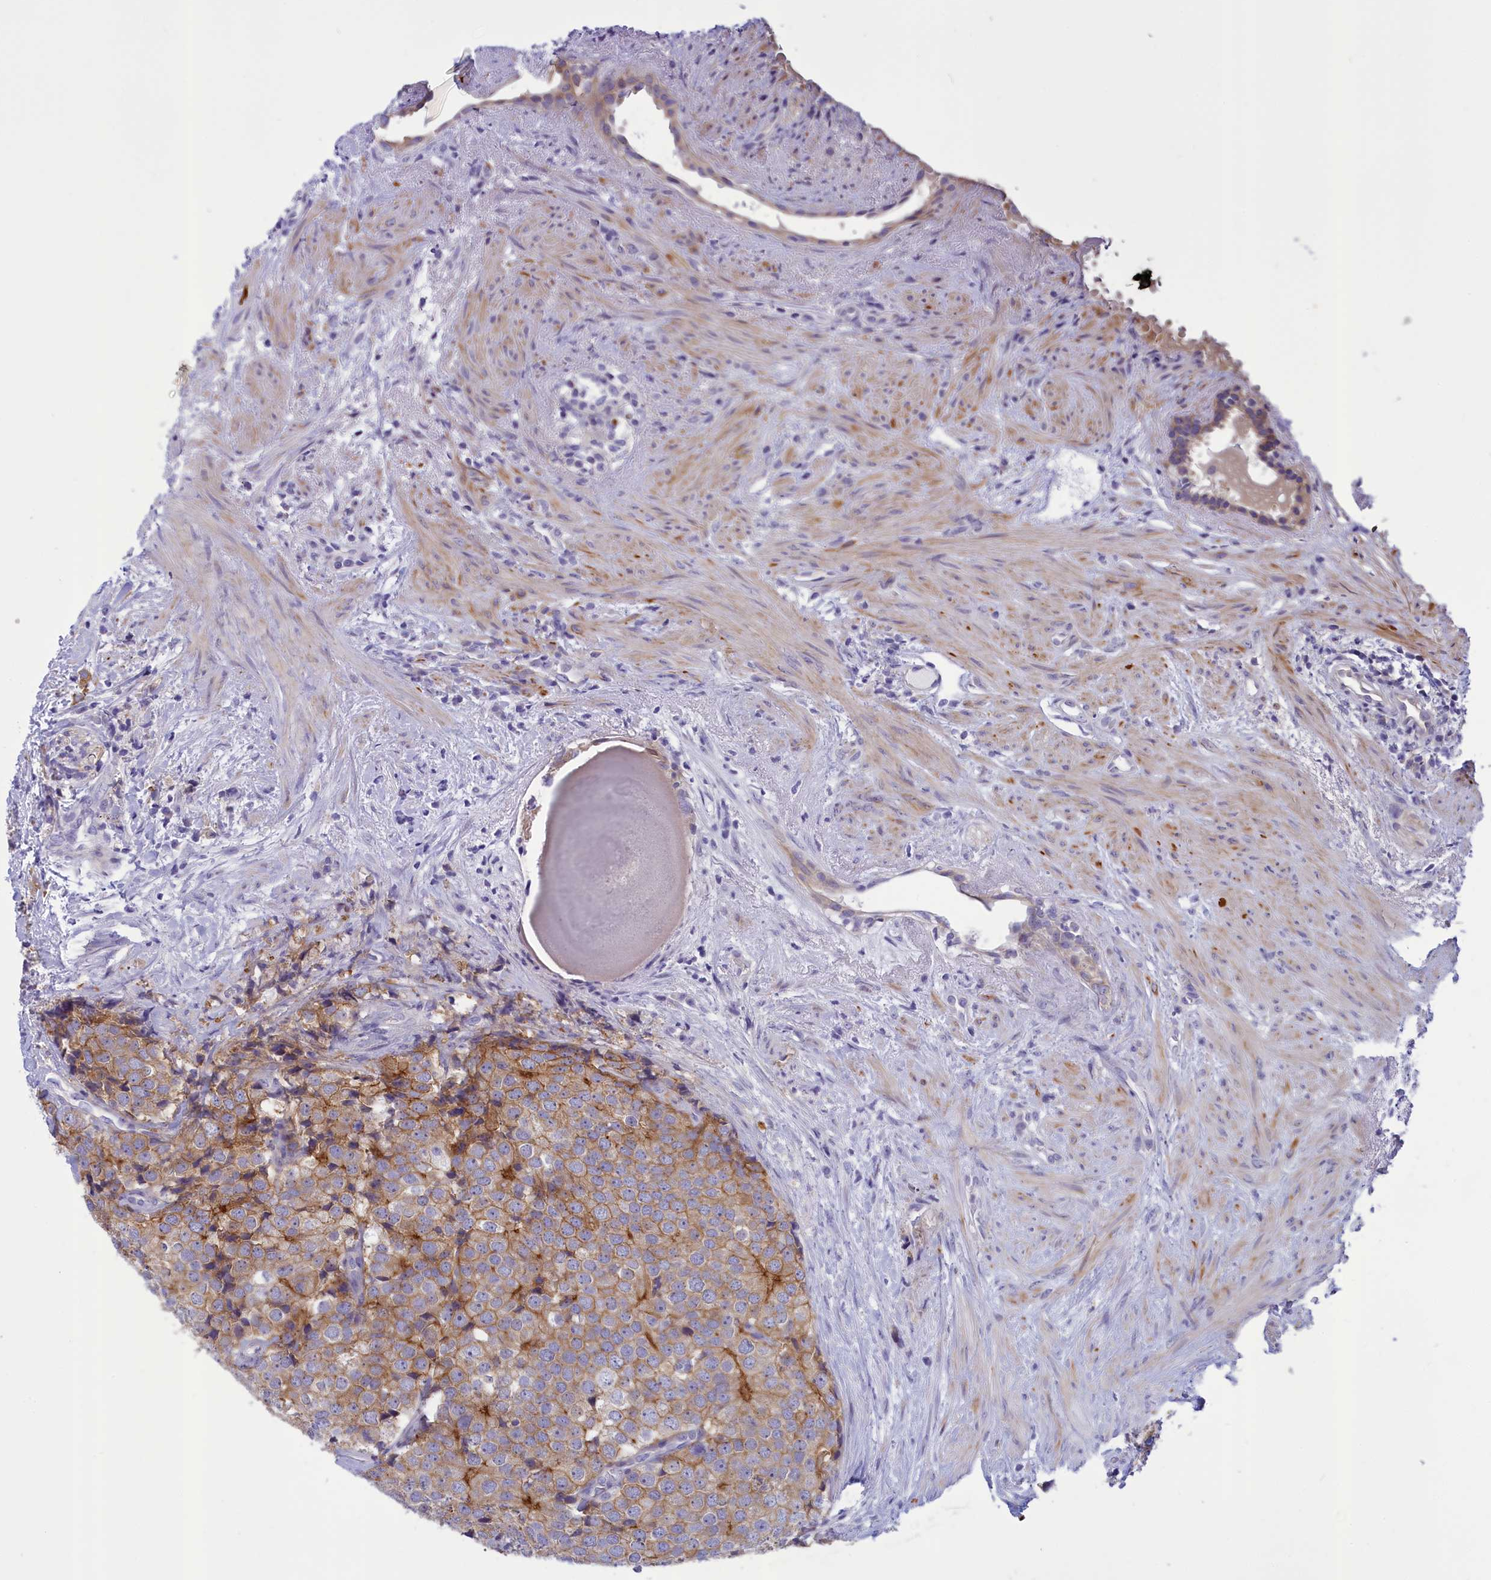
{"staining": {"intensity": "moderate", "quantity": "25%-75%", "location": "cytoplasmic/membranous"}, "tissue": "prostate cancer", "cell_type": "Tumor cells", "image_type": "cancer", "snomed": [{"axis": "morphology", "description": "Adenocarcinoma, High grade"}, {"axis": "topography", "description": "Prostate"}], "caption": "A high-resolution image shows IHC staining of prostate cancer (adenocarcinoma (high-grade)), which reveals moderate cytoplasmic/membranous expression in approximately 25%-75% of tumor cells. (Stains: DAB (3,3'-diaminobenzidine) in brown, nuclei in blue, Microscopy: brightfield microscopy at high magnification).", "gene": "CORO2A", "patient": {"sex": "male", "age": 49}}